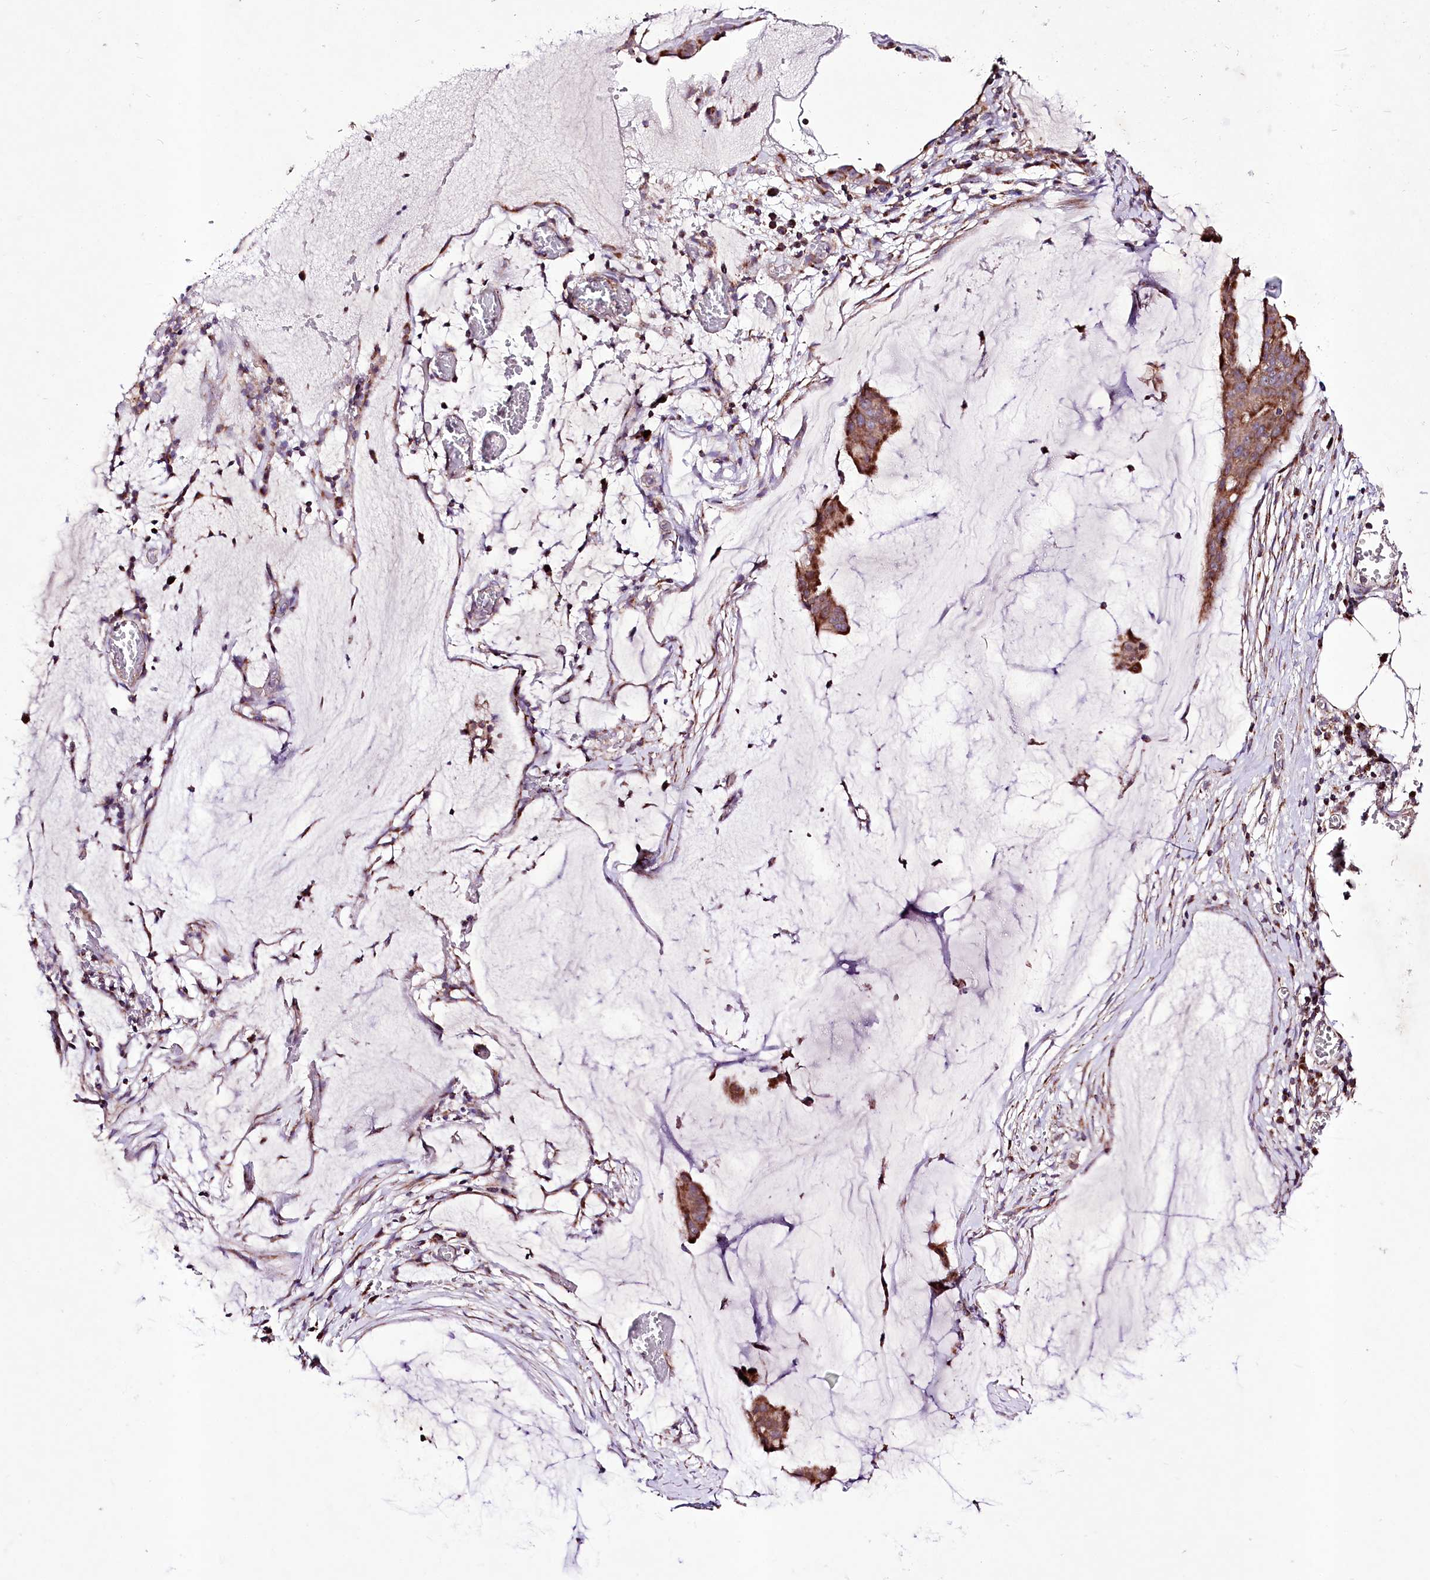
{"staining": {"intensity": "moderate", "quantity": ">75%", "location": "cytoplasmic/membranous"}, "tissue": "ovarian cancer", "cell_type": "Tumor cells", "image_type": "cancer", "snomed": [{"axis": "morphology", "description": "Cystadenocarcinoma, mucinous, NOS"}, {"axis": "topography", "description": "Ovary"}], "caption": "Immunohistochemical staining of human ovarian cancer shows medium levels of moderate cytoplasmic/membranous protein expression in approximately >75% of tumor cells. Using DAB (brown) and hematoxylin (blue) stains, captured at high magnification using brightfield microscopy.", "gene": "ATE1", "patient": {"sex": "female", "age": 73}}